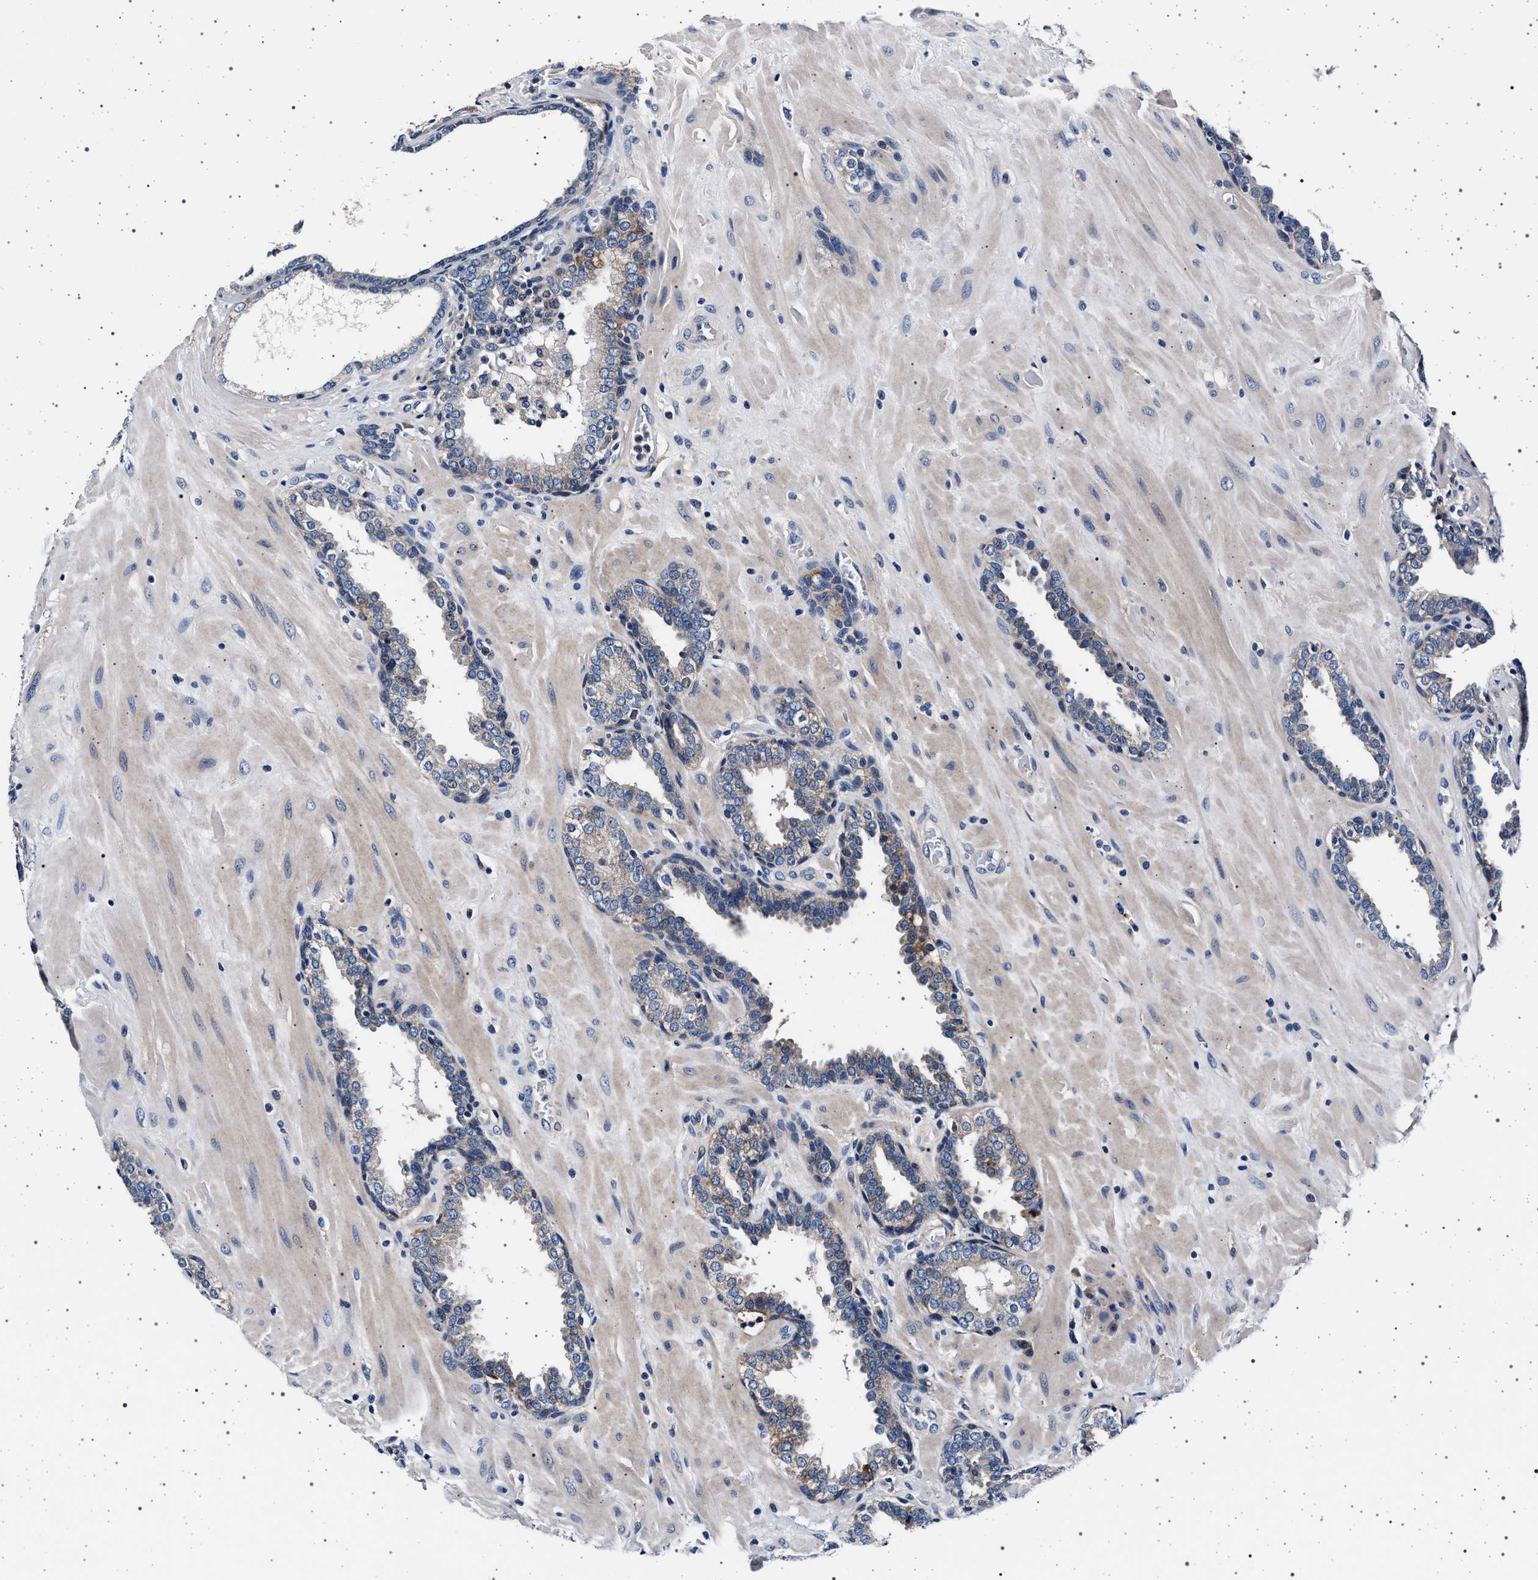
{"staining": {"intensity": "moderate", "quantity": "<25%", "location": "cytoplasmic/membranous"}, "tissue": "prostate", "cell_type": "Glandular cells", "image_type": "normal", "snomed": [{"axis": "morphology", "description": "Normal tissue, NOS"}, {"axis": "topography", "description": "Prostate"}], "caption": "Immunohistochemistry photomicrograph of unremarkable prostate stained for a protein (brown), which reveals low levels of moderate cytoplasmic/membranous staining in approximately <25% of glandular cells.", "gene": "MAP3K2", "patient": {"sex": "male", "age": 51}}